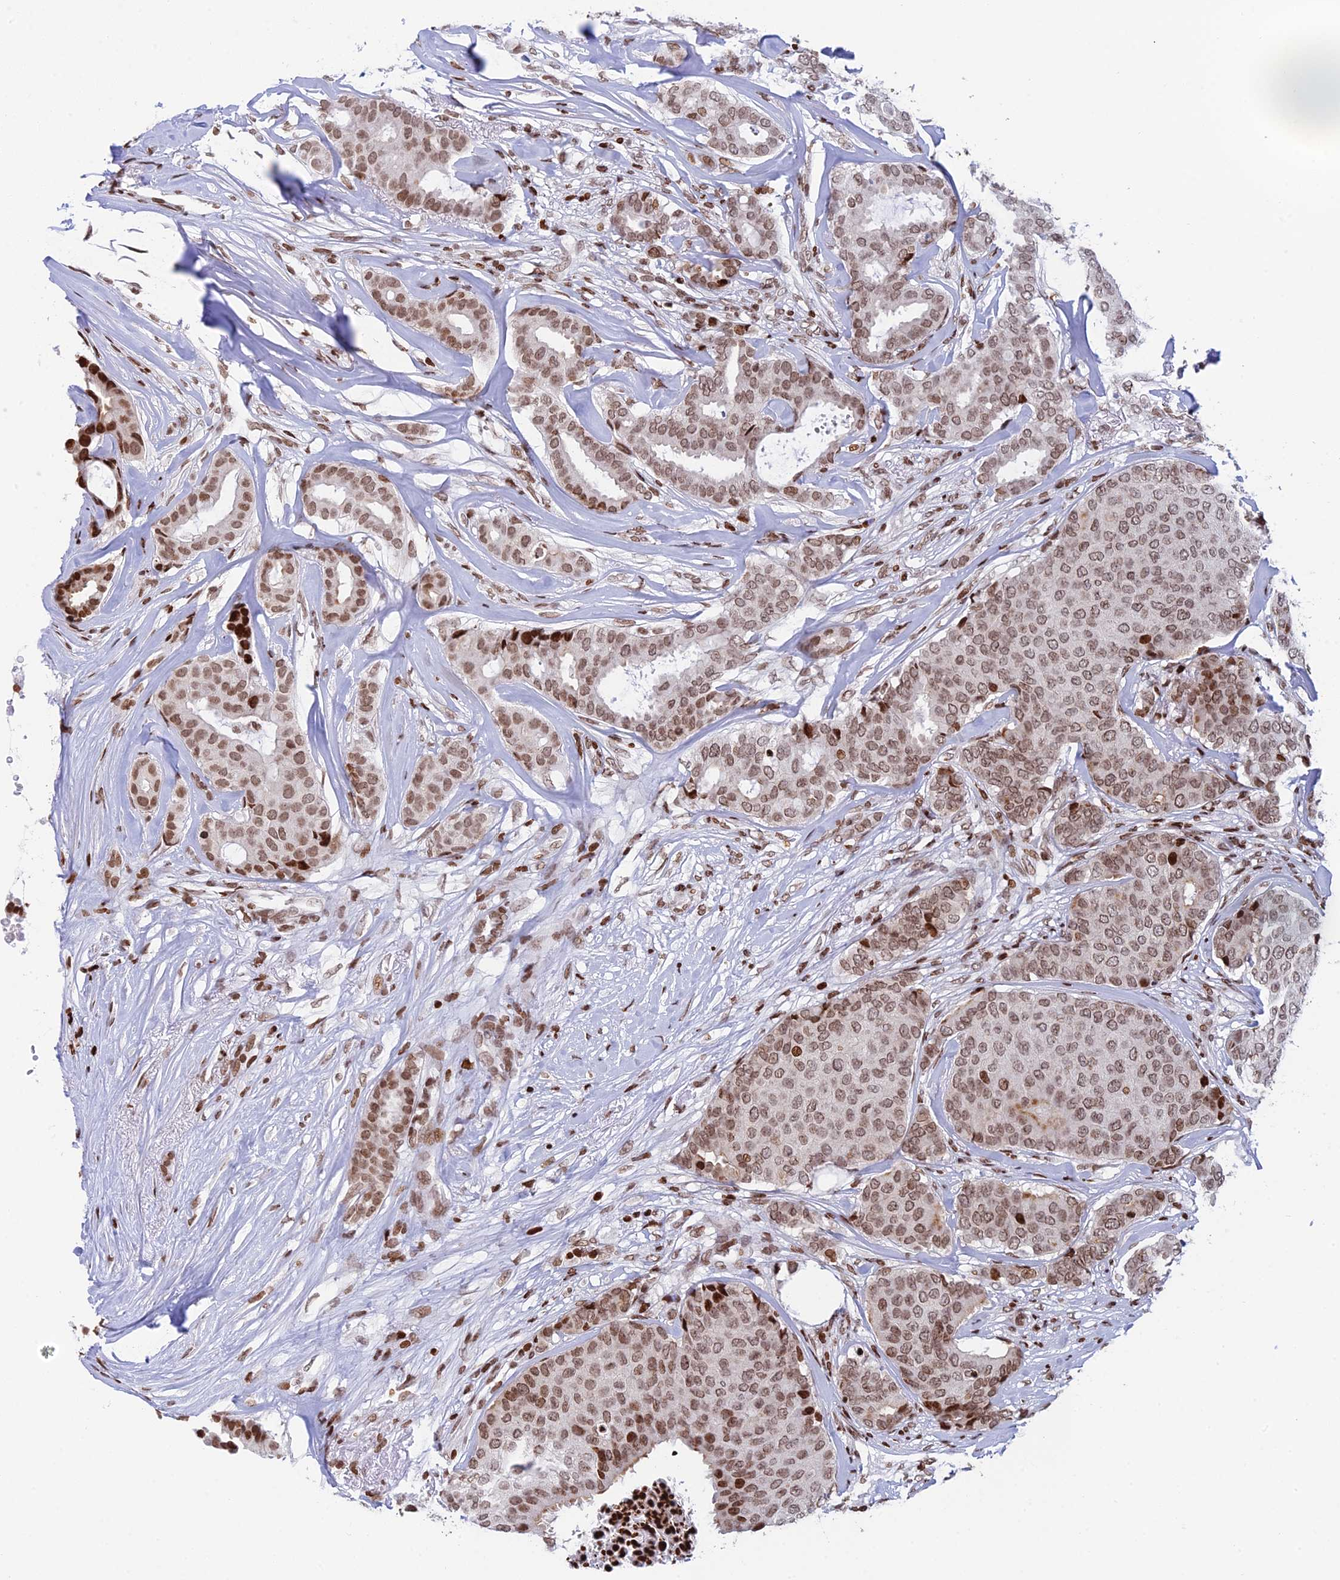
{"staining": {"intensity": "moderate", "quantity": ">75%", "location": "nuclear"}, "tissue": "breast cancer", "cell_type": "Tumor cells", "image_type": "cancer", "snomed": [{"axis": "morphology", "description": "Duct carcinoma"}, {"axis": "topography", "description": "Breast"}], "caption": "Immunohistochemical staining of human invasive ductal carcinoma (breast) reveals medium levels of moderate nuclear expression in about >75% of tumor cells.", "gene": "RPAP1", "patient": {"sex": "female", "age": 75}}